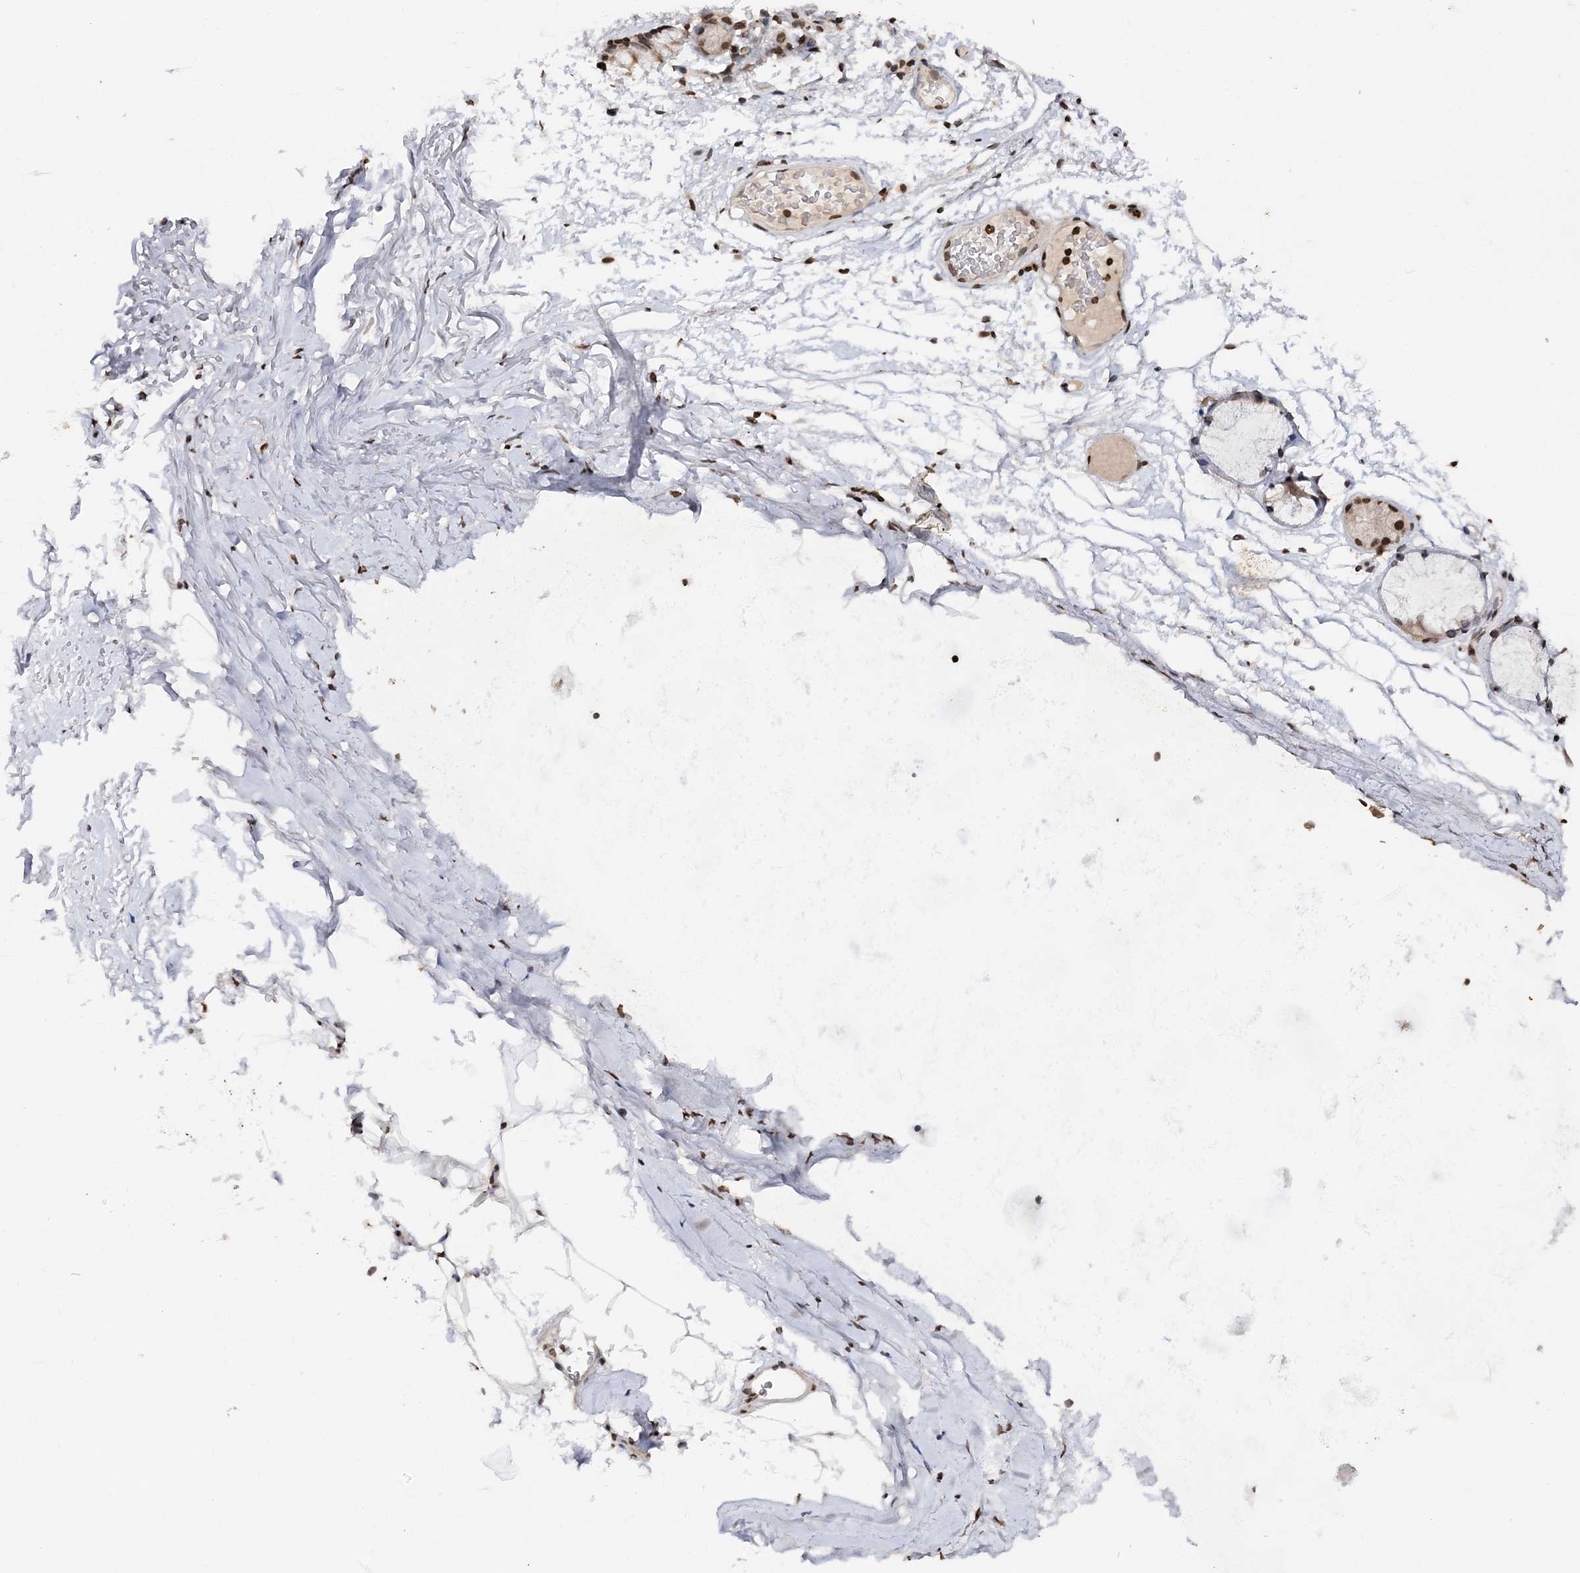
{"staining": {"intensity": "moderate", "quantity": "25%-75%", "location": "nuclear"}, "tissue": "adipose tissue", "cell_type": "Adipocytes", "image_type": "normal", "snomed": [{"axis": "morphology", "description": "Normal tissue, NOS"}, {"axis": "topography", "description": "Cartilage tissue"}, {"axis": "topography", "description": "Bronchus"}], "caption": "Immunohistochemistry (DAB (3,3'-diaminobenzidine)) staining of unremarkable adipose tissue displays moderate nuclear protein positivity in approximately 25%-75% of adipocytes. (DAB IHC with brightfield microscopy, high magnification).", "gene": "SOWAHB", "patient": {"sex": "female", "age": 73}}